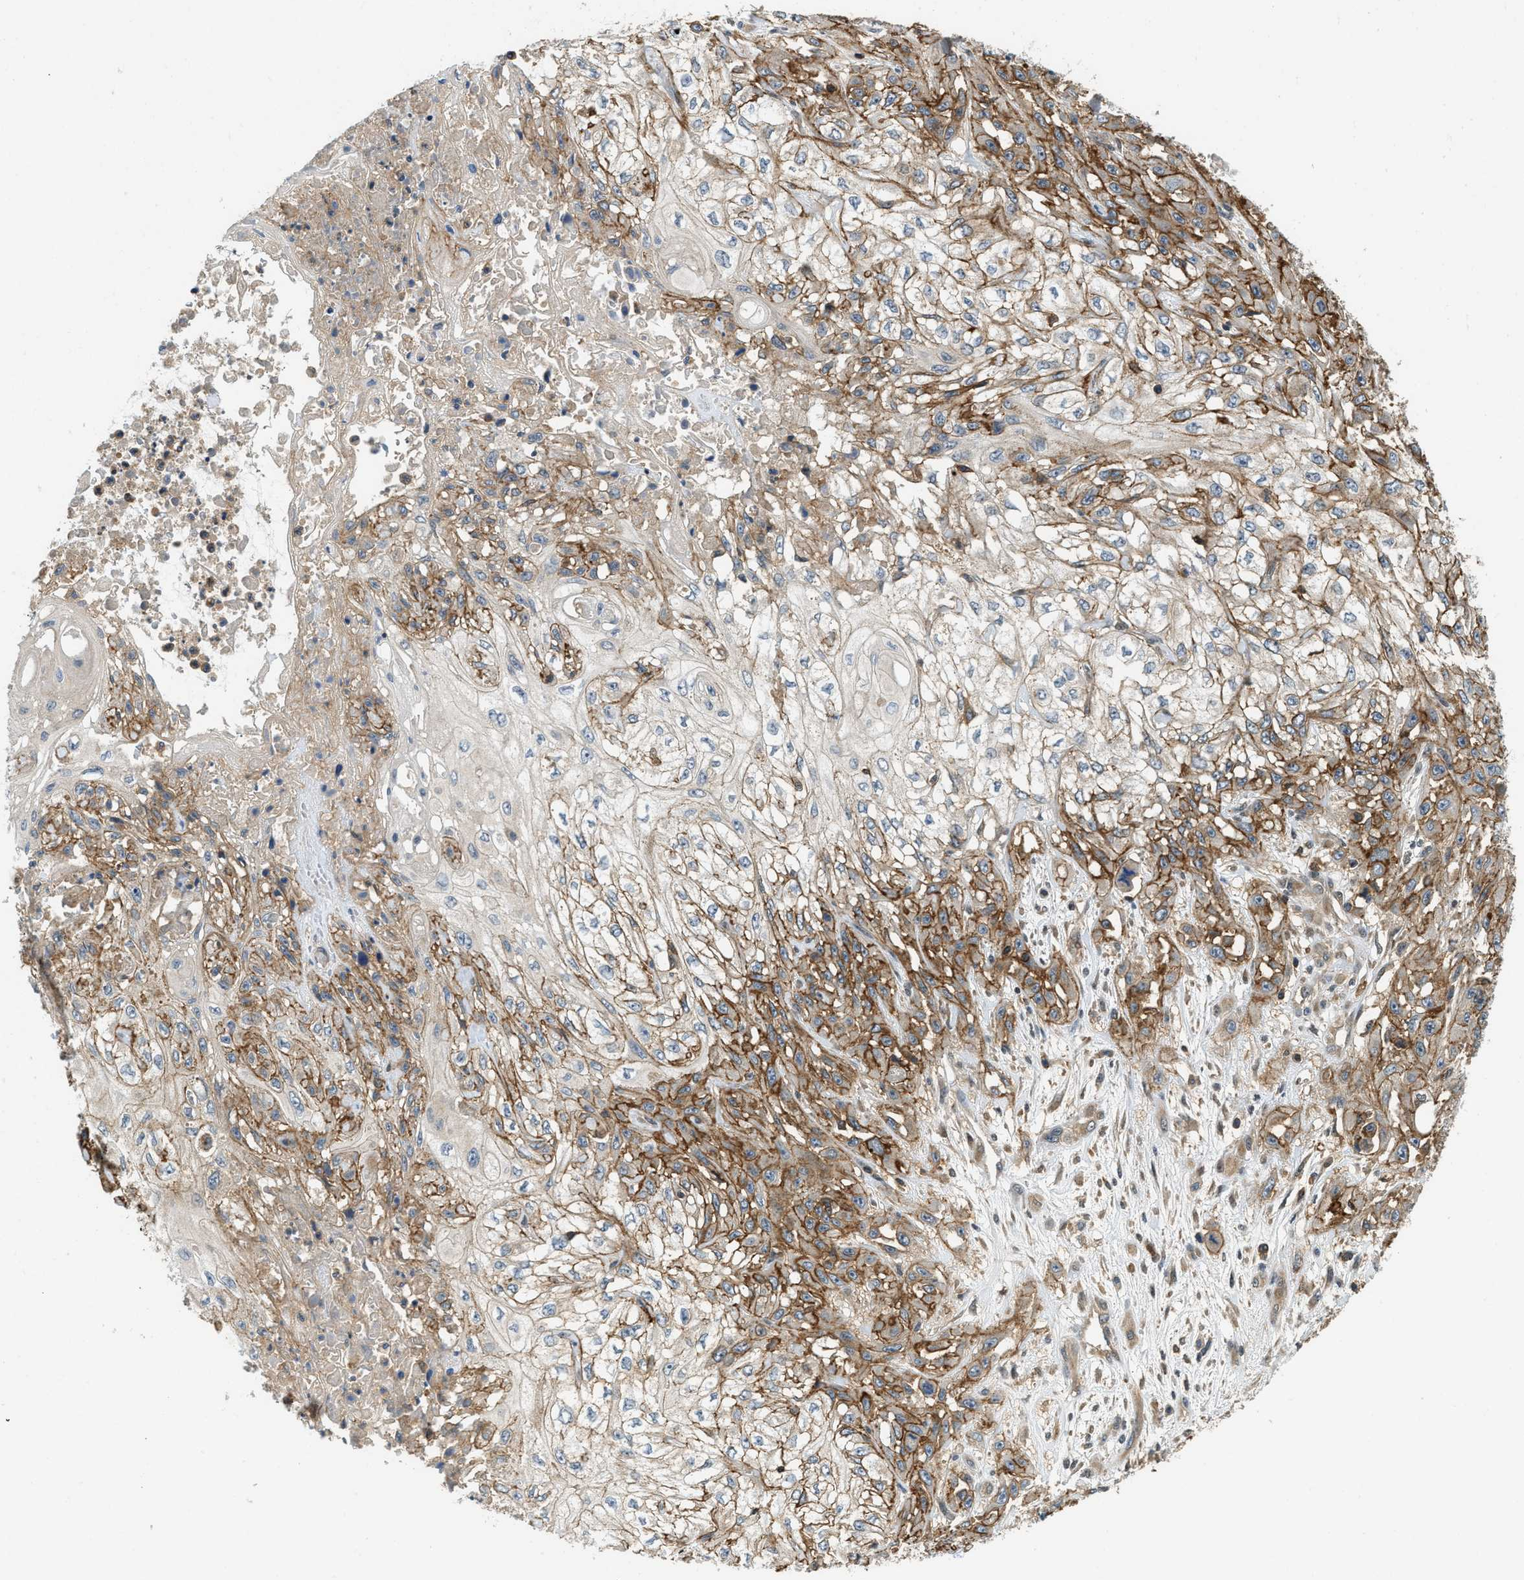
{"staining": {"intensity": "moderate", "quantity": ">75%", "location": "cytoplasmic/membranous"}, "tissue": "skin cancer", "cell_type": "Tumor cells", "image_type": "cancer", "snomed": [{"axis": "morphology", "description": "Squamous cell carcinoma, NOS"}, {"axis": "morphology", "description": "Squamous cell carcinoma, metastatic, NOS"}, {"axis": "topography", "description": "Skin"}, {"axis": "topography", "description": "Lymph node"}], "caption": "Immunohistochemistry staining of metastatic squamous cell carcinoma (skin), which exhibits medium levels of moderate cytoplasmic/membranous expression in approximately >75% of tumor cells indicating moderate cytoplasmic/membranous protein expression. The staining was performed using DAB (brown) for protein detection and nuclei were counterstained in hematoxylin (blue).", "gene": "GMPPB", "patient": {"sex": "male", "age": 75}}